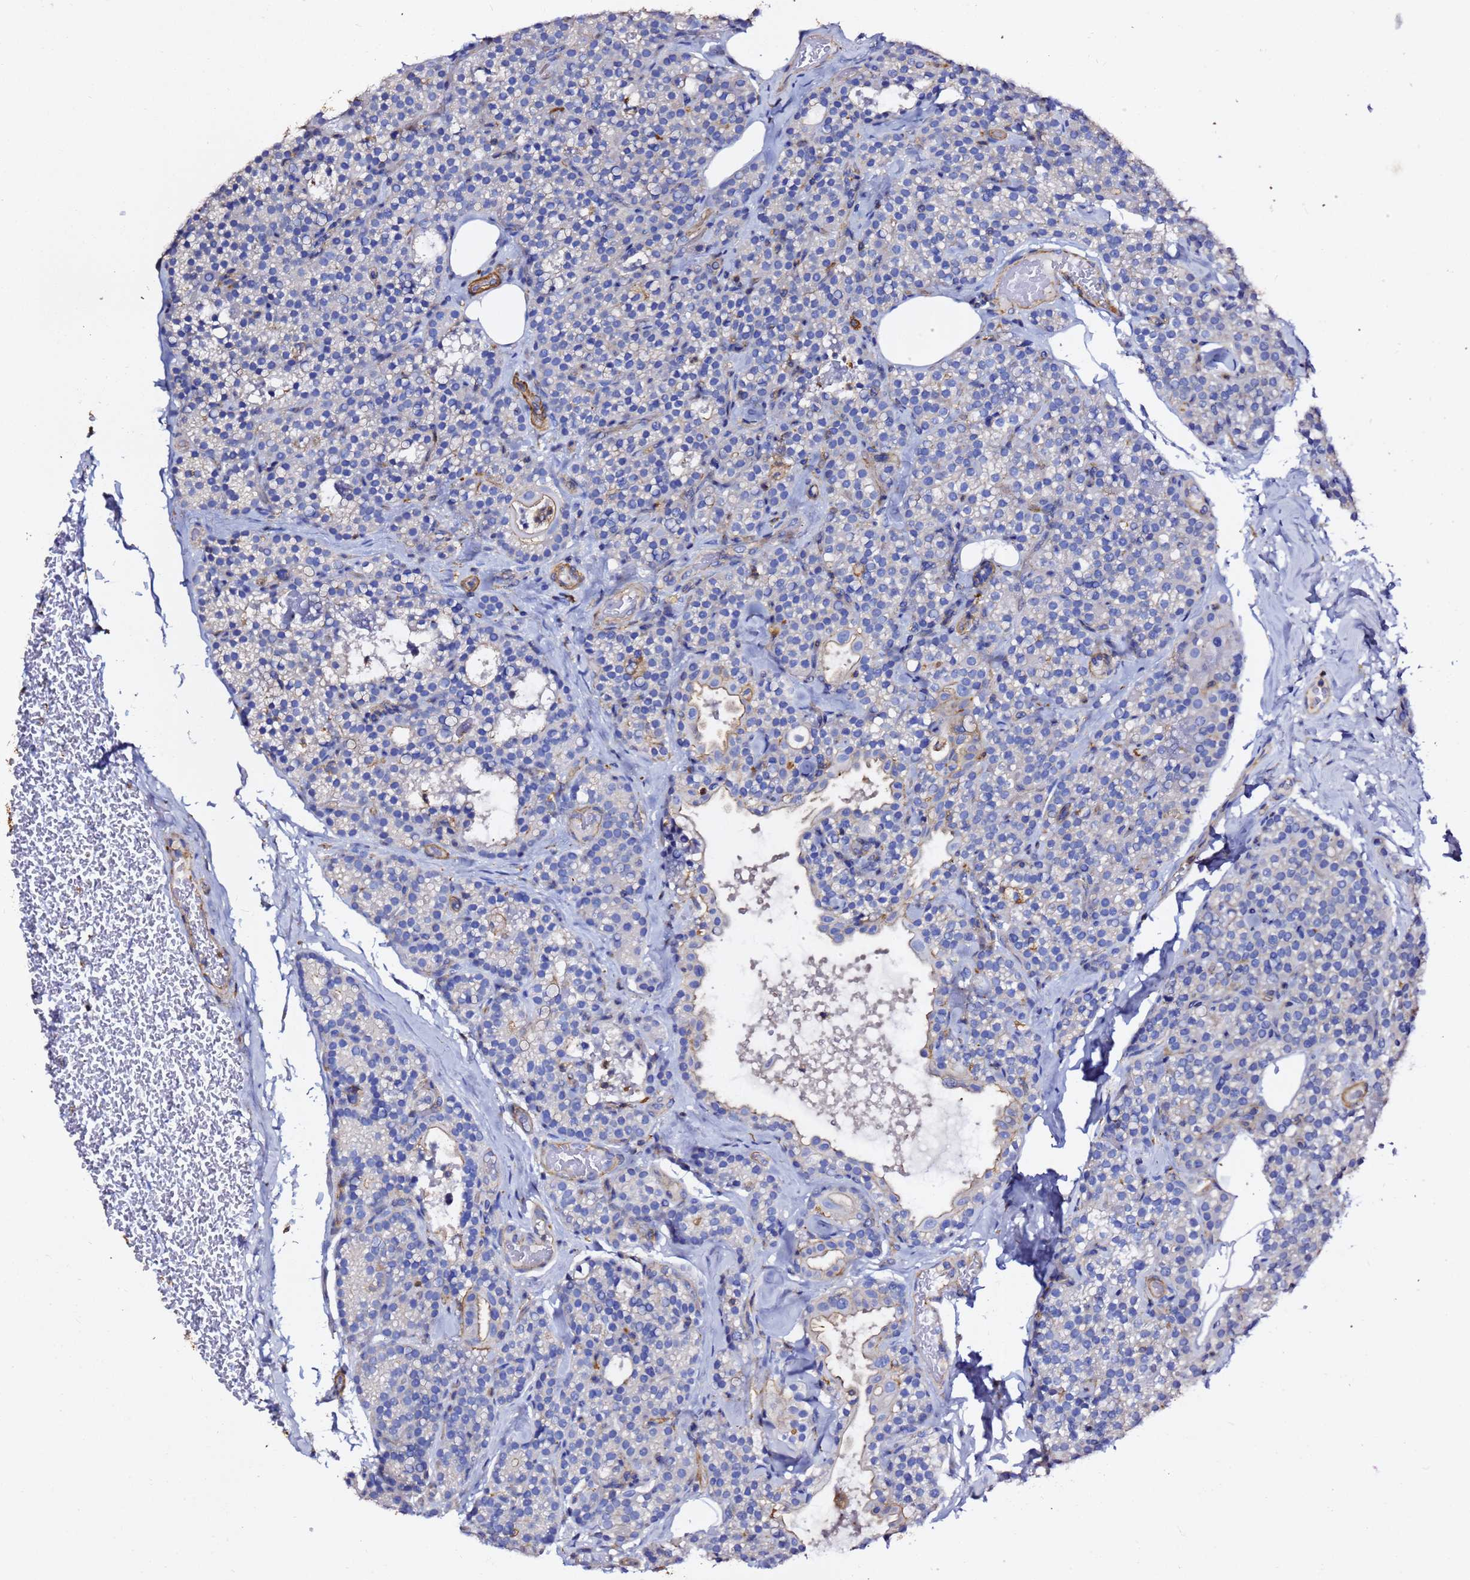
{"staining": {"intensity": "negative", "quantity": "none", "location": "none"}, "tissue": "parathyroid gland", "cell_type": "Glandular cells", "image_type": "normal", "snomed": [{"axis": "morphology", "description": "Normal tissue, NOS"}, {"axis": "topography", "description": "Parathyroid gland"}], "caption": "IHC histopathology image of normal human parathyroid gland stained for a protein (brown), which reveals no positivity in glandular cells.", "gene": "ACTA1", "patient": {"sex": "female", "age": 45}}